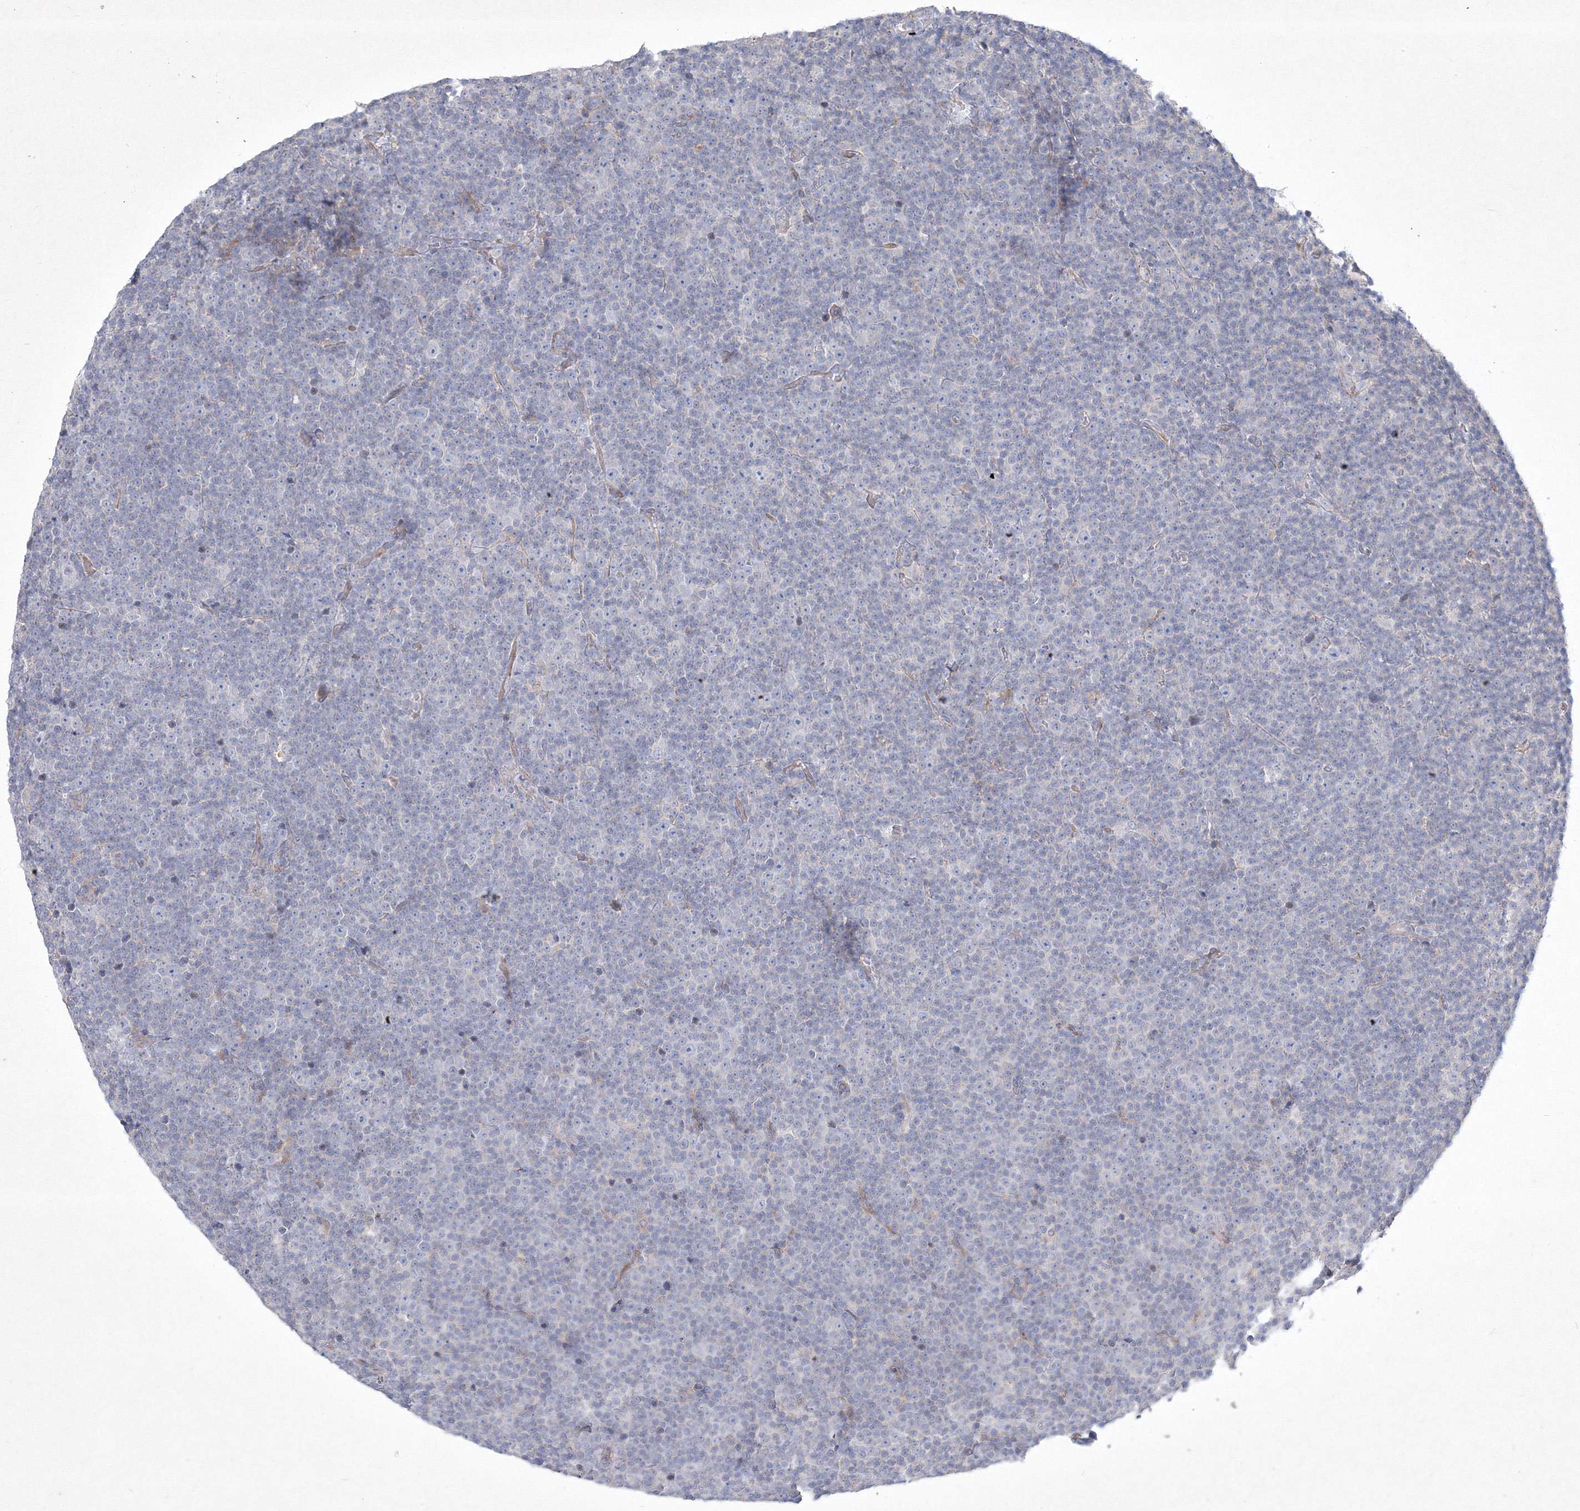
{"staining": {"intensity": "negative", "quantity": "none", "location": "none"}, "tissue": "lymphoma", "cell_type": "Tumor cells", "image_type": "cancer", "snomed": [{"axis": "morphology", "description": "Malignant lymphoma, non-Hodgkin's type, Low grade"}, {"axis": "topography", "description": "Lymph node"}], "caption": "There is no significant positivity in tumor cells of lymphoma. (DAB immunohistochemistry (IHC) visualized using brightfield microscopy, high magnification).", "gene": "CXXC4", "patient": {"sex": "female", "age": 67}}